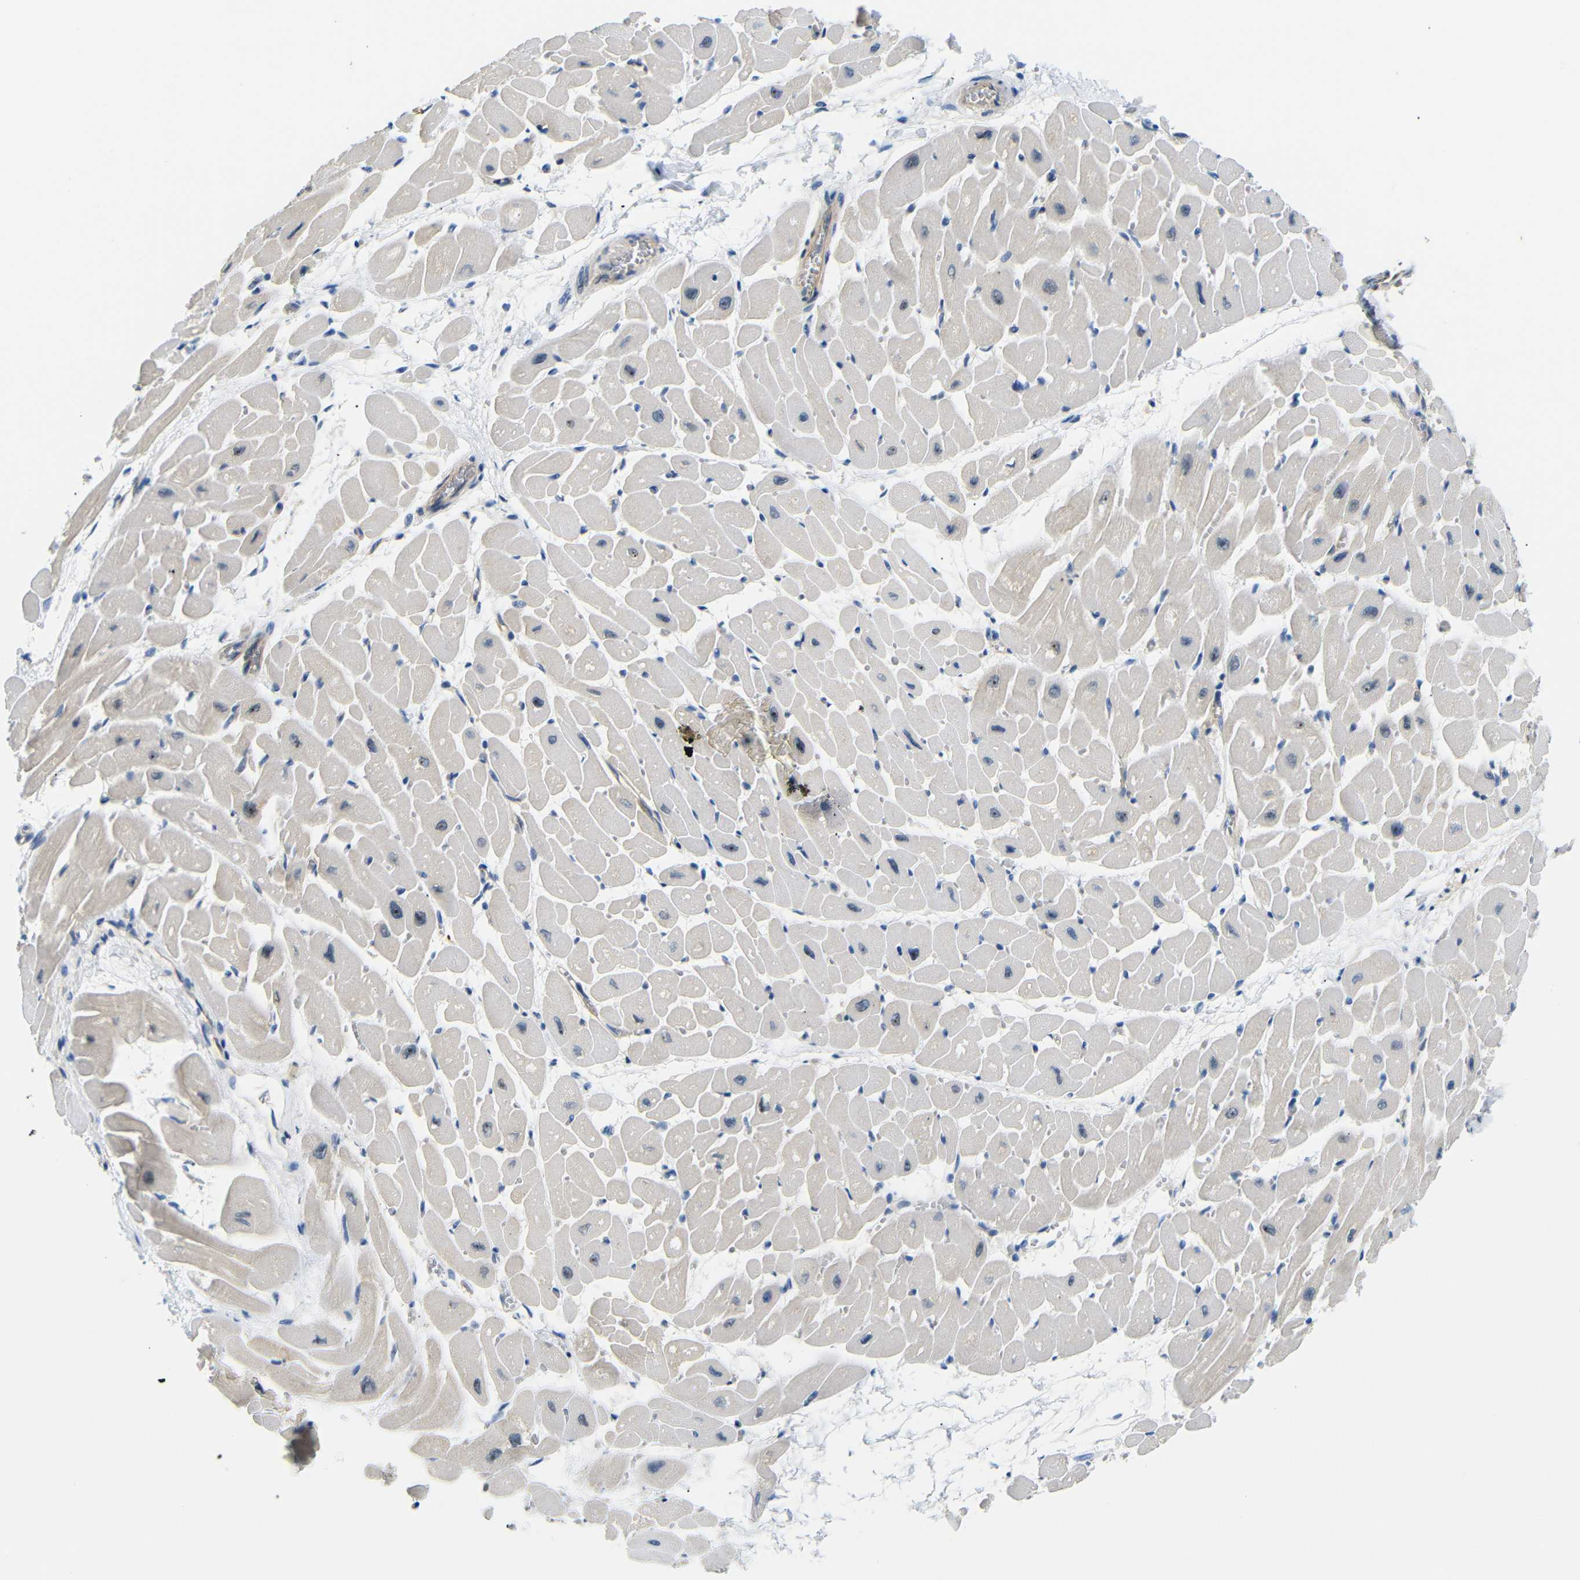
{"staining": {"intensity": "moderate", "quantity": "25%-75%", "location": "cytoplasmic/membranous,nuclear"}, "tissue": "heart muscle", "cell_type": "Cardiomyocytes", "image_type": "normal", "snomed": [{"axis": "morphology", "description": "Normal tissue, NOS"}, {"axis": "topography", "description": "Heart"}], "caption": "A brown stain highlights moderate cytoplasmic/membranous,nuclear expression of a protein in cardiomyocytes of normal heart muscle.", "gene": "PARN", "patient": {"sex": "male", "age": 45}}